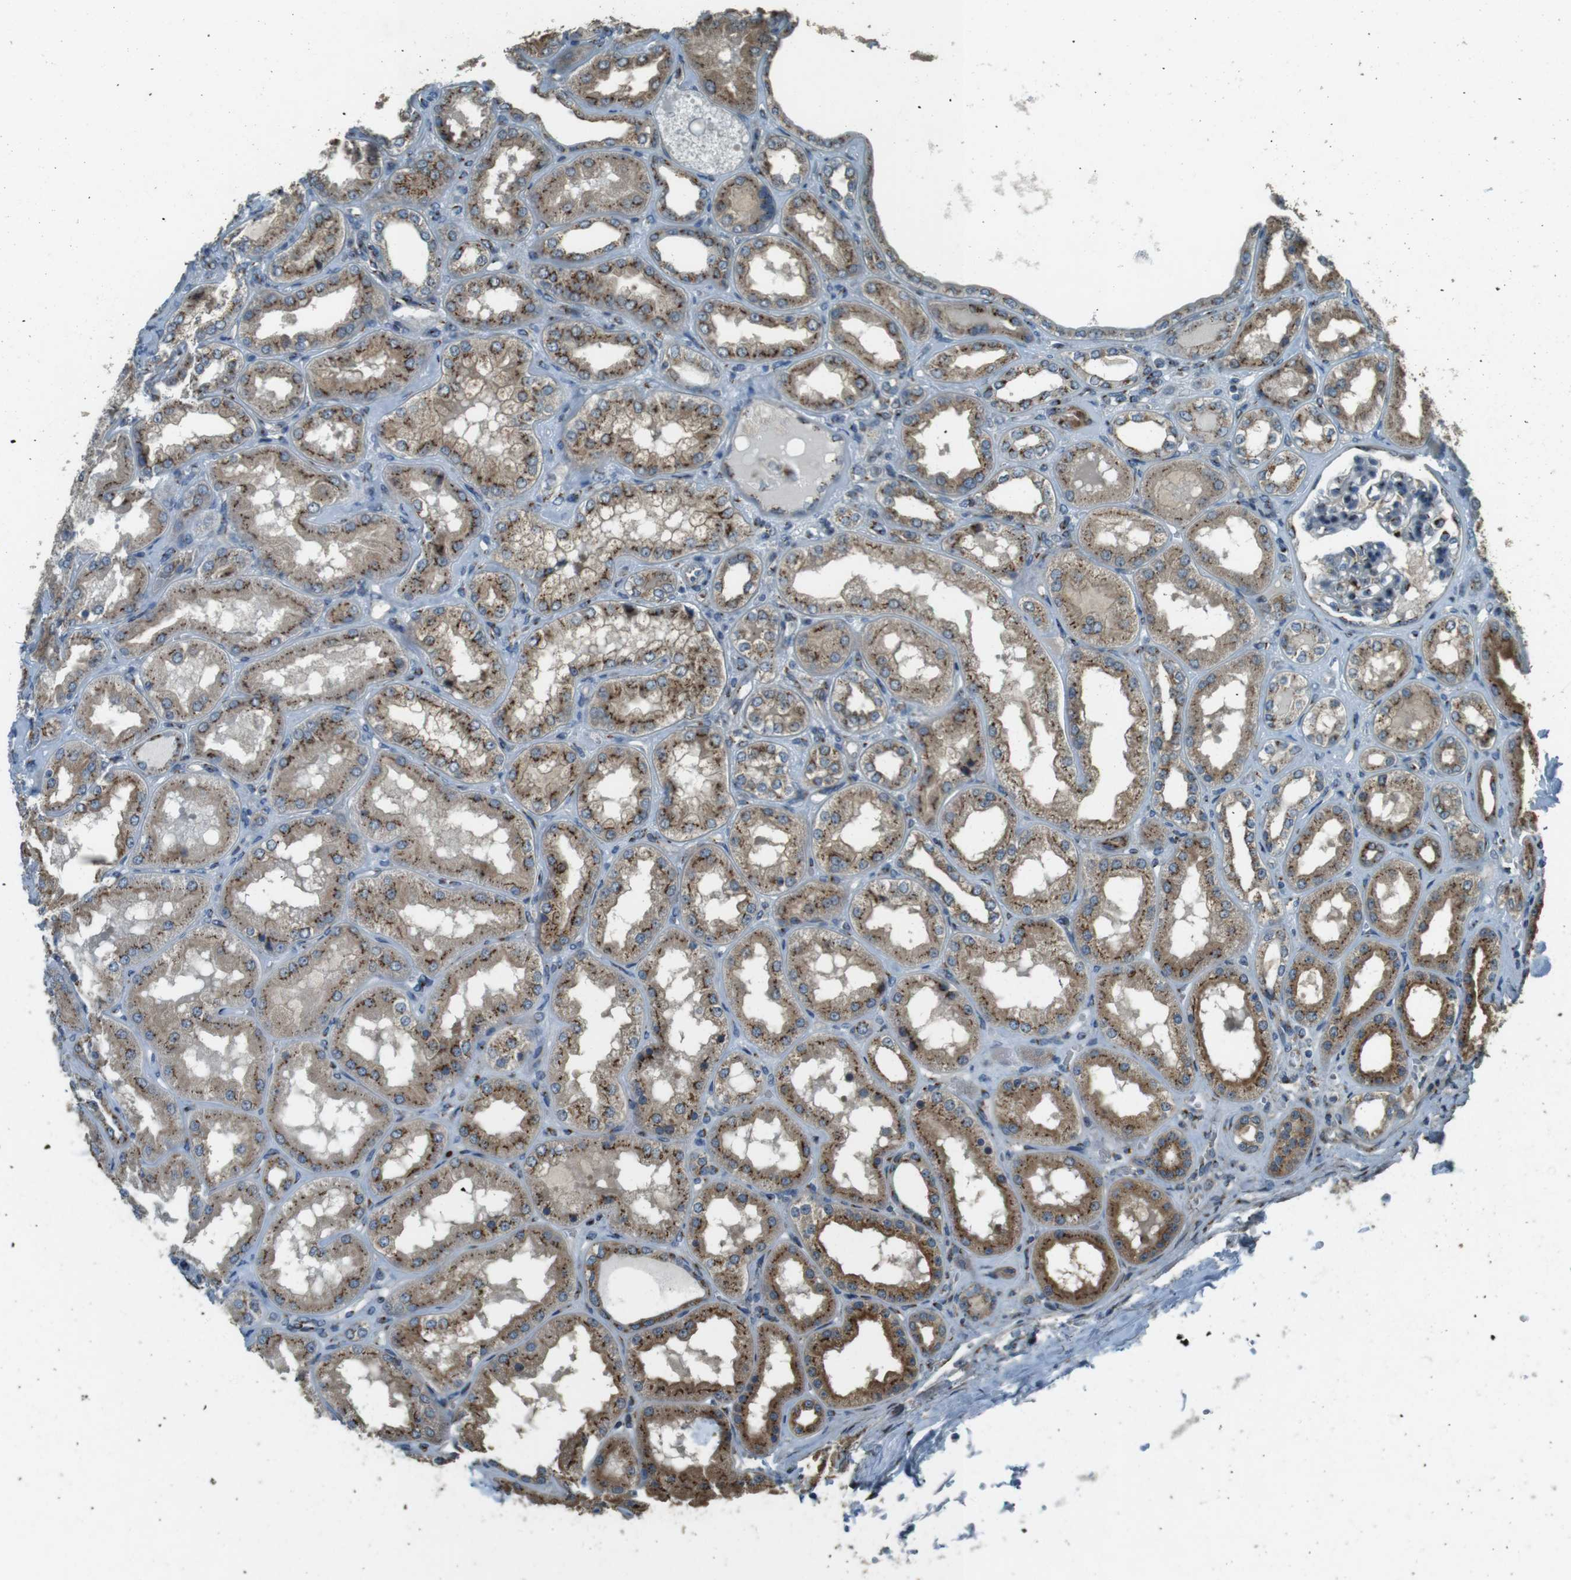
{"staining": {"intensity": "moderate", "quantity": "25%-75%", "location": "cytoplasmic/membranous"}, "tissue": "kidney", "cell_type": "Cells in glomeruli", "image_type": "normal", "snomed": [{"axis": "morphology", "description": "Normal tissue, NOS"}, {"axis": "topography", "description": "Kidney"}], "caption": "DAB immunohistochemical staining of normal human kidney reveals moderate cytoplasmic/membranous protein staining in about 25%-75% of cells in glomeruli.", "gene": "TMEM115", "patient": {"sex": "female", "age": 56}}